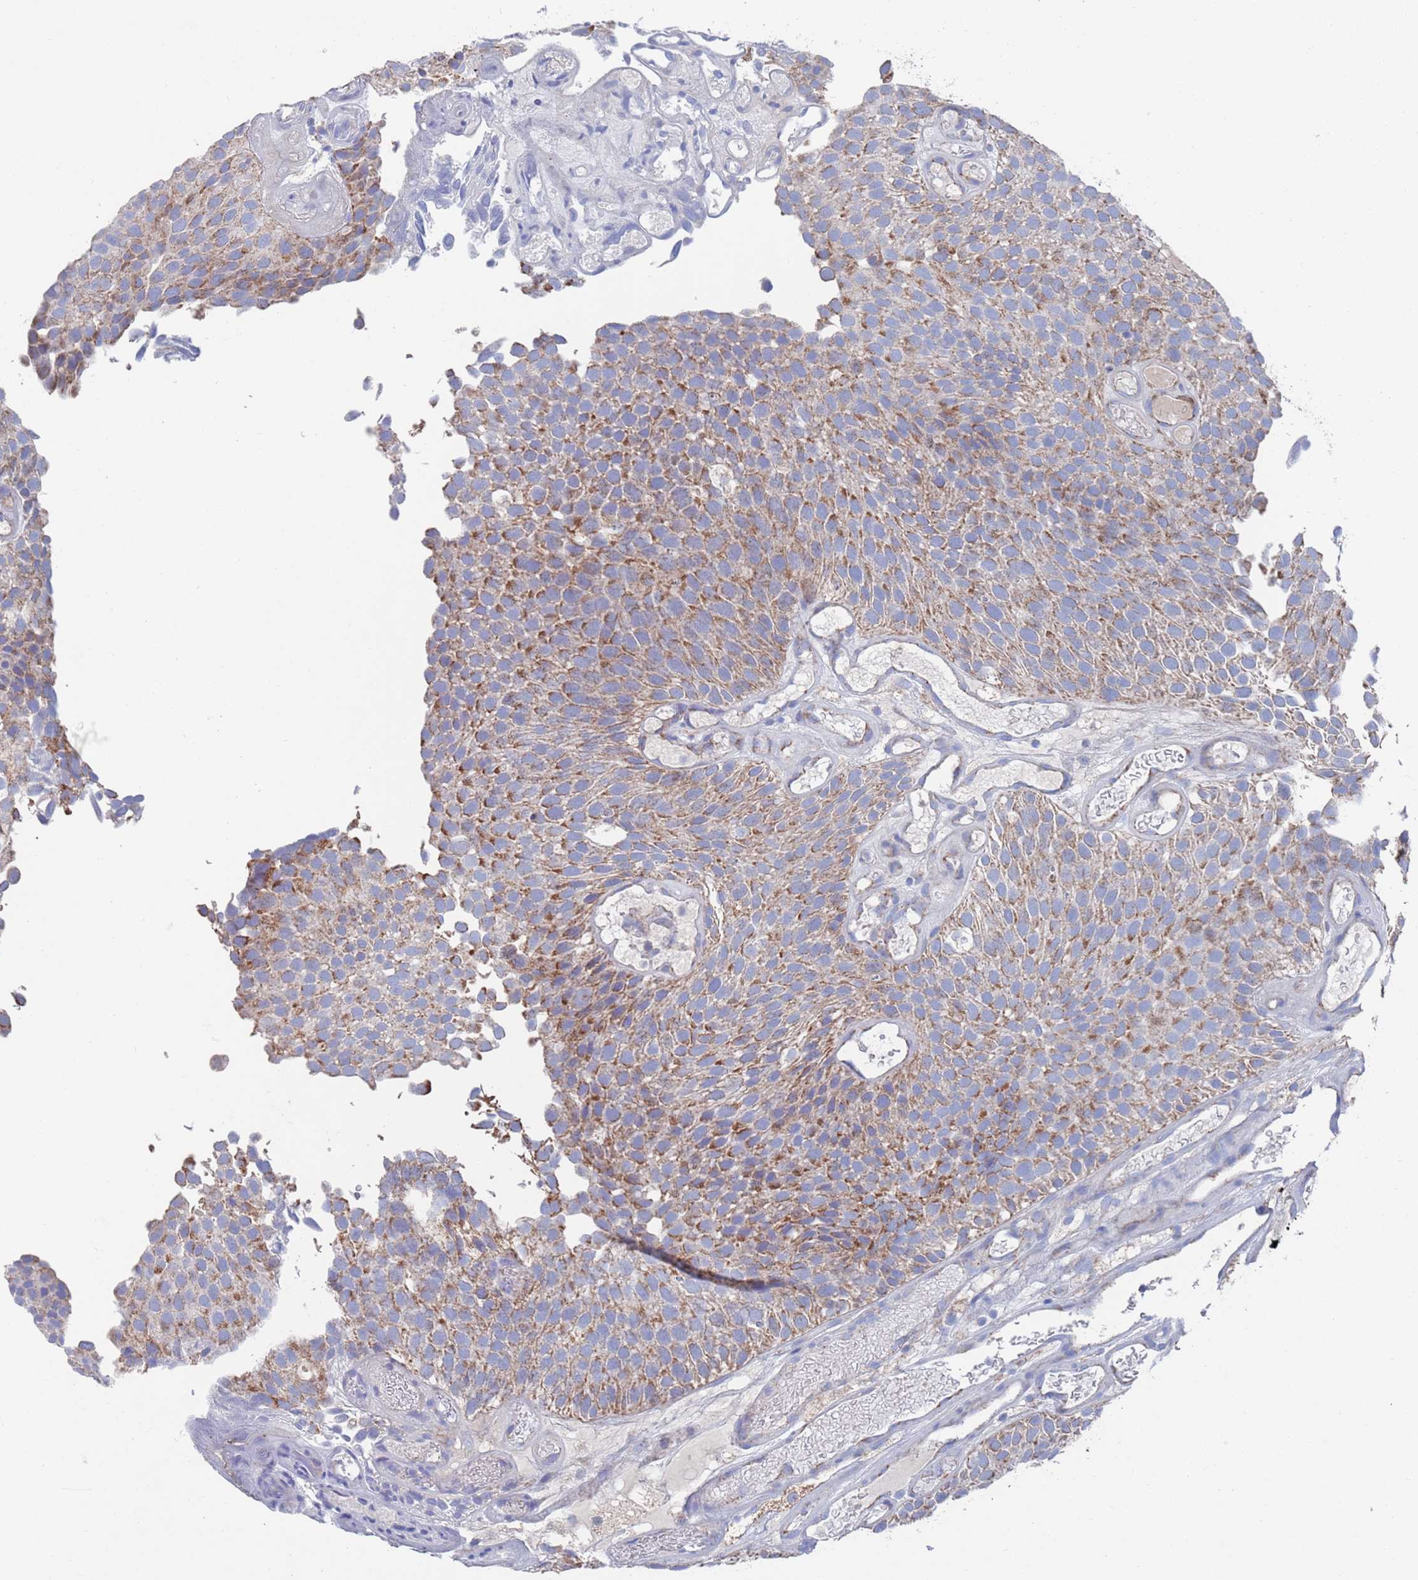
{"staining": {"intensity": "moderate", "quantity": "25%-75%", "location": "cytoplasmic/membranous"}, "tissue": "urothelial cancer", "cell_type": "Tumor cells", "image_type": "cancer", "snomed": [{"axis": "morphology", "description": "Urothelial carcinoma, Low grade"}, {"axis": "topography", "description": "Urinary bladder"}], "caption": "High-power microscopy captured an IHC photomicrograph of urothelial carcinoma (low-grade), revealing moderate cytoplasmic/membranous positivity in approximately 25%-75% of tumor cells. (Brightfield microscopy of DAB IHC at high magnification).", "gene": "MRPL22", "patient": {"sex": "male", "age": 89}}